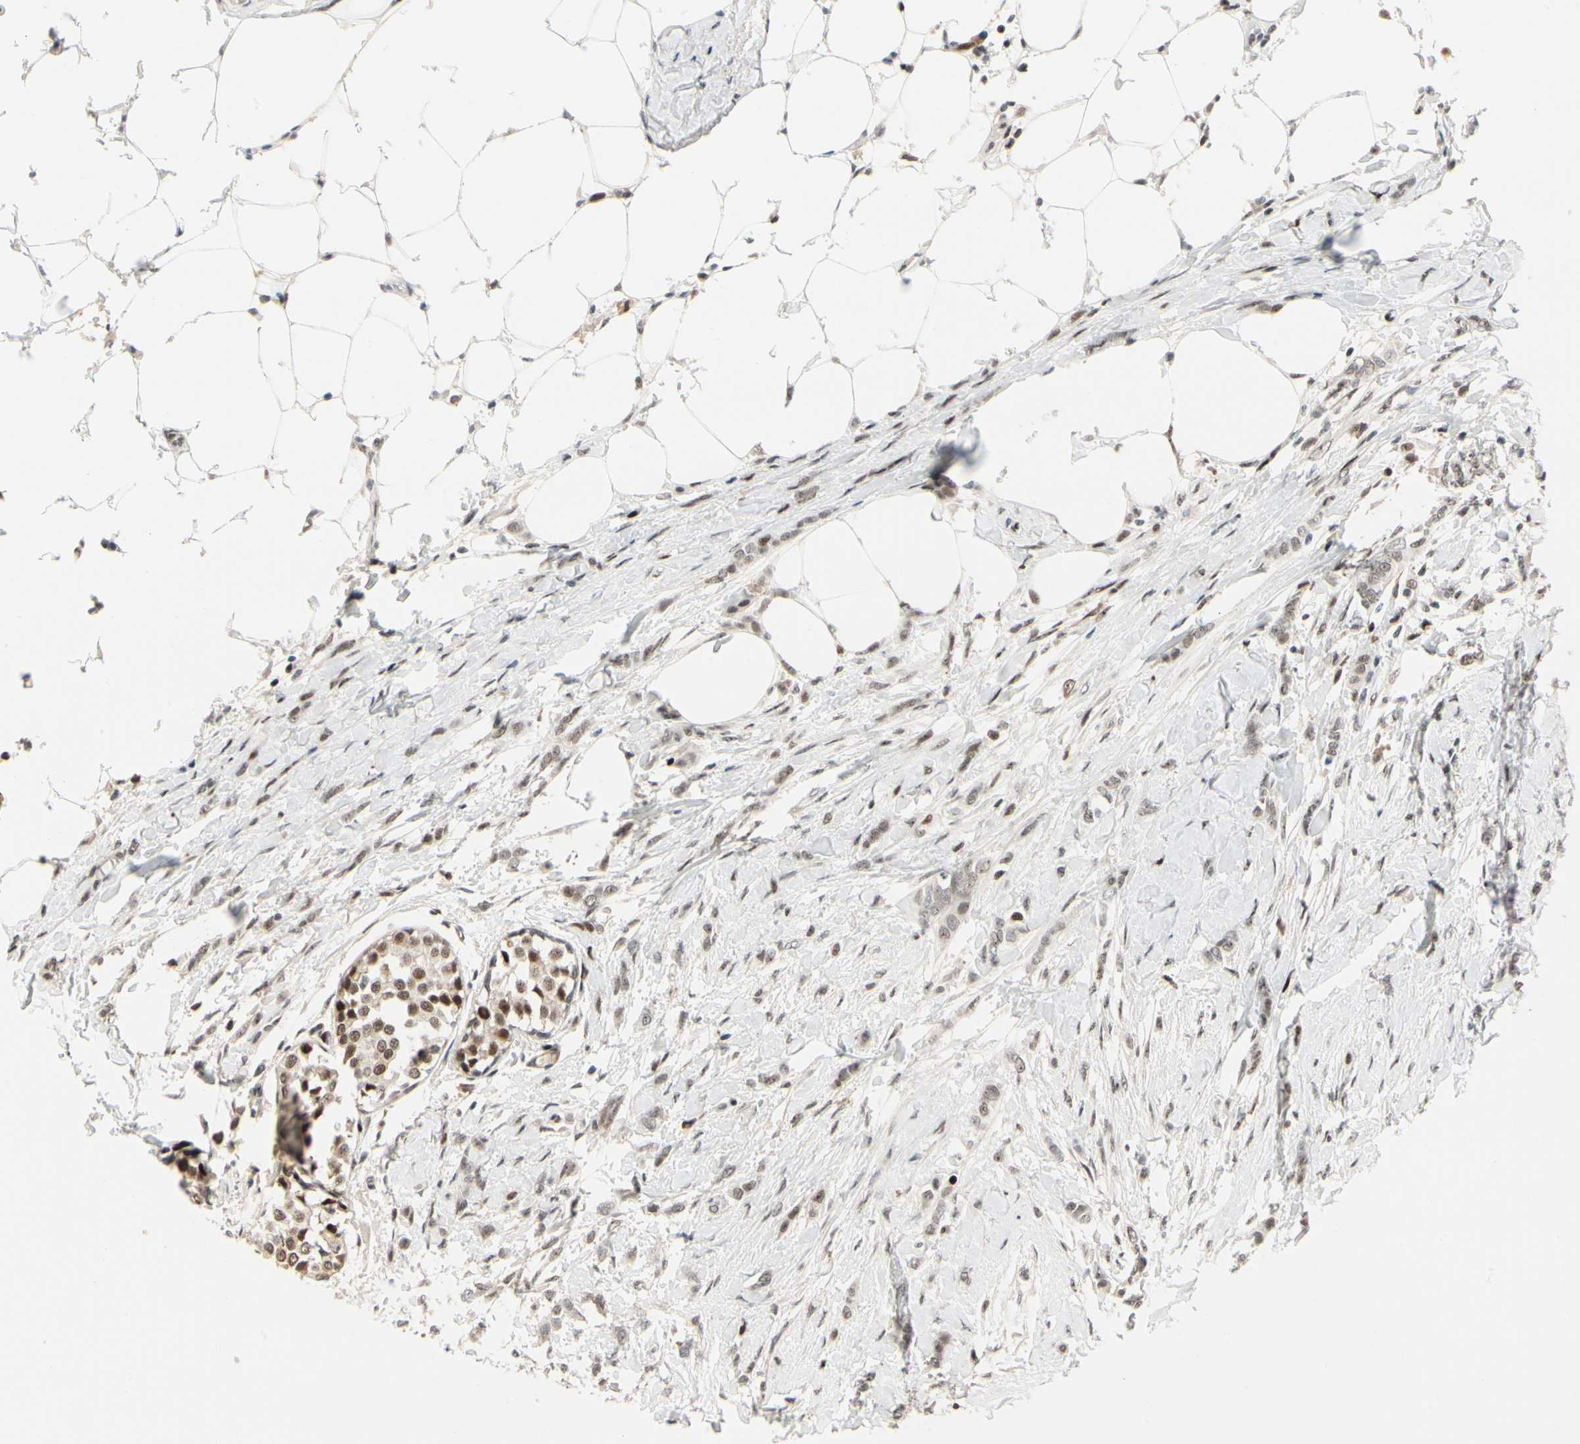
{"staining": {"intensity": "moderate", "quantity": "25%-75%", "location": "nuclear"}, "tissue": "breast cancer", "cell_type": "Tumor cells", "image_type": "cancer", "snomed": [{"axis": "morphology", "description": "Lobular carcinoma, in situ"}, {"axis": "morphology", "description": "Lobular carcinoma"}, {"axis": "topography", "description": "Breast"}], "caption": "Tumor cells reveal moderate nuclear positivity in approximately 25%-75% of cells in lobular carcinoma in situ (breast). (DAB (3,3'-diaminobenzidine) IHC with brightfield microscopy, high magnification).", "gene": "FOXO3", "patient": {"sex": "female", "age": 41}}